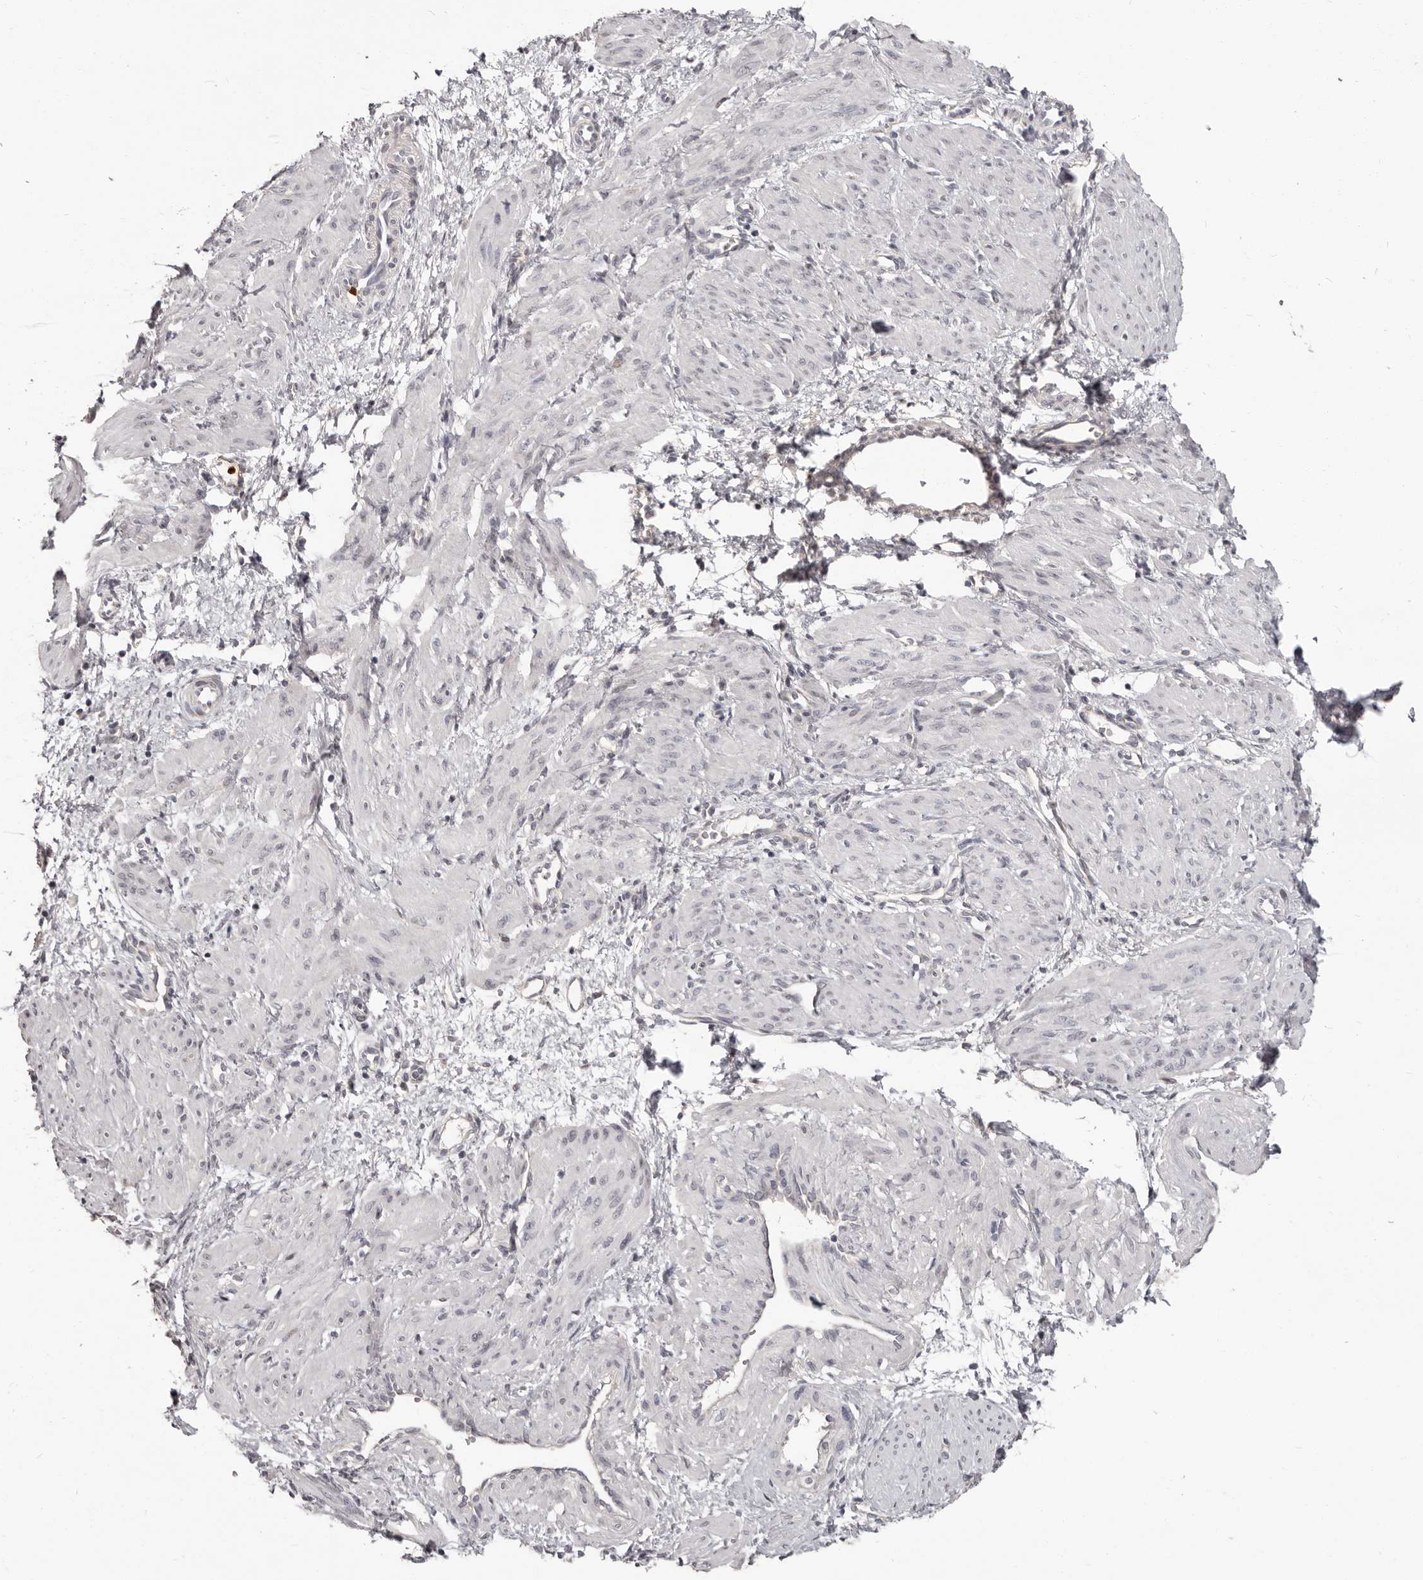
{"staining": {"intensity": "negative", "quantity": "none", "location": "none"}, "tissue": "smooth muscle", "cell_type": "Smooth muscle cells", "image_type": "normal", "snomed": [{"axis": "morphology", "description": "Normal tissue, NOS"}, {"axis": "topography", "description": "Endometrium"}], "caption": "Immunohistochemical staining of benign human smooth muscle reveals no significant positivity in smooth muscle cells. (DAB immunohistochemistry (IHC) visualized using brightfield microscopy, high magnification).", "gene": "GPR157", "patient": {"sex": "female", "age": 33}}